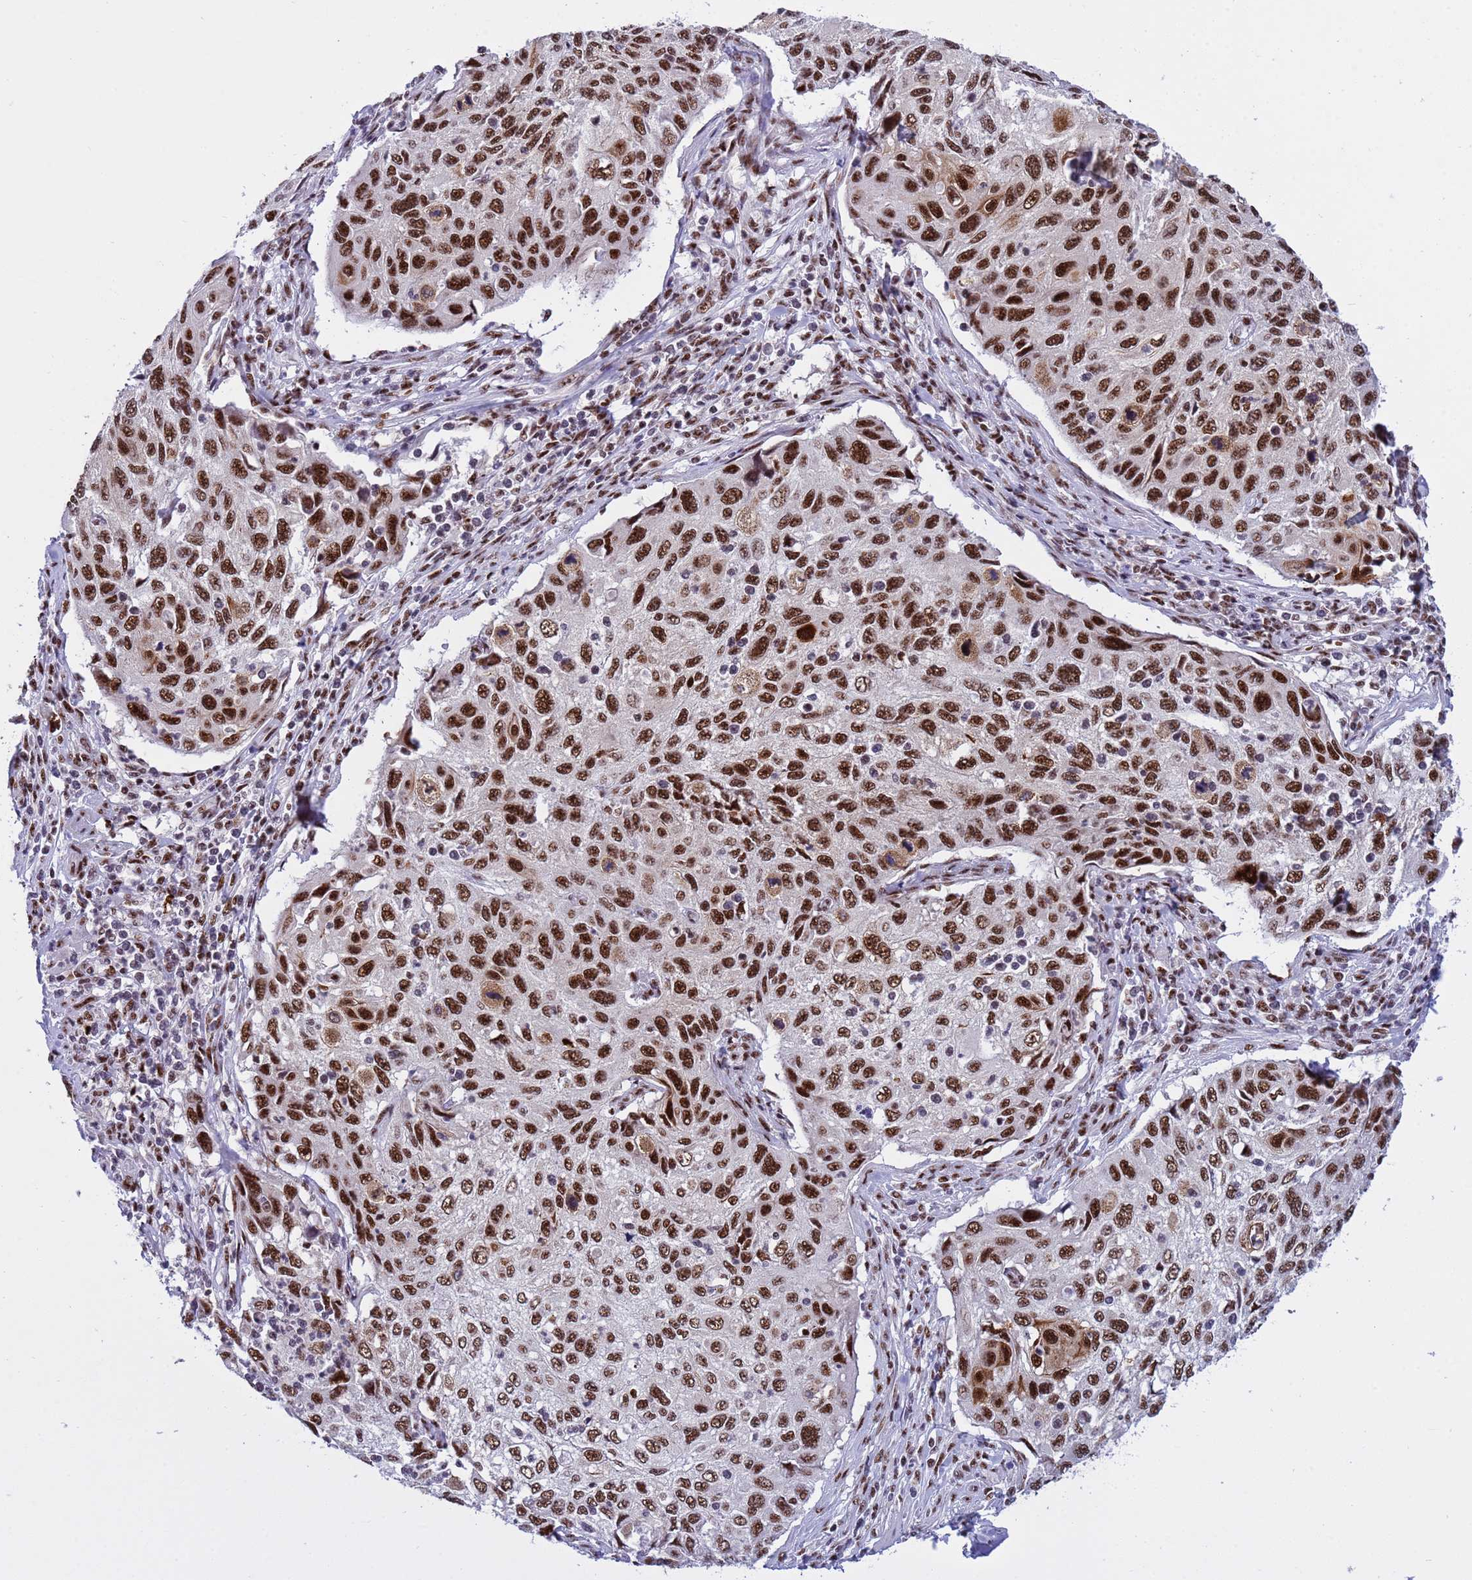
{"staining": {"intensity": "strong", "quantity": ">75%", "location": "nuclear"}, "tissue": "cervical cancer", "cell_type": "Tumor cells", "image_type": "cancer", "snomed": [{"axis": "morphology", "description": "Squamous cell carcinoma, NOS"}, {"axis": "topography", "description": "Cervix"}], "caption": "Immunohistochemistry staining of cervical squamous cell carcinoma, which displays high levels of strong nuclear positivity in about >75% of tumor cells indicating strong nuclear protein staining. The staining was performed using DAB (brown) for protein detection and nuclei were counterstained in hematoxylin (blue).", "gene": "THOC2", "patient": {"sex": "female", "age": 70}}